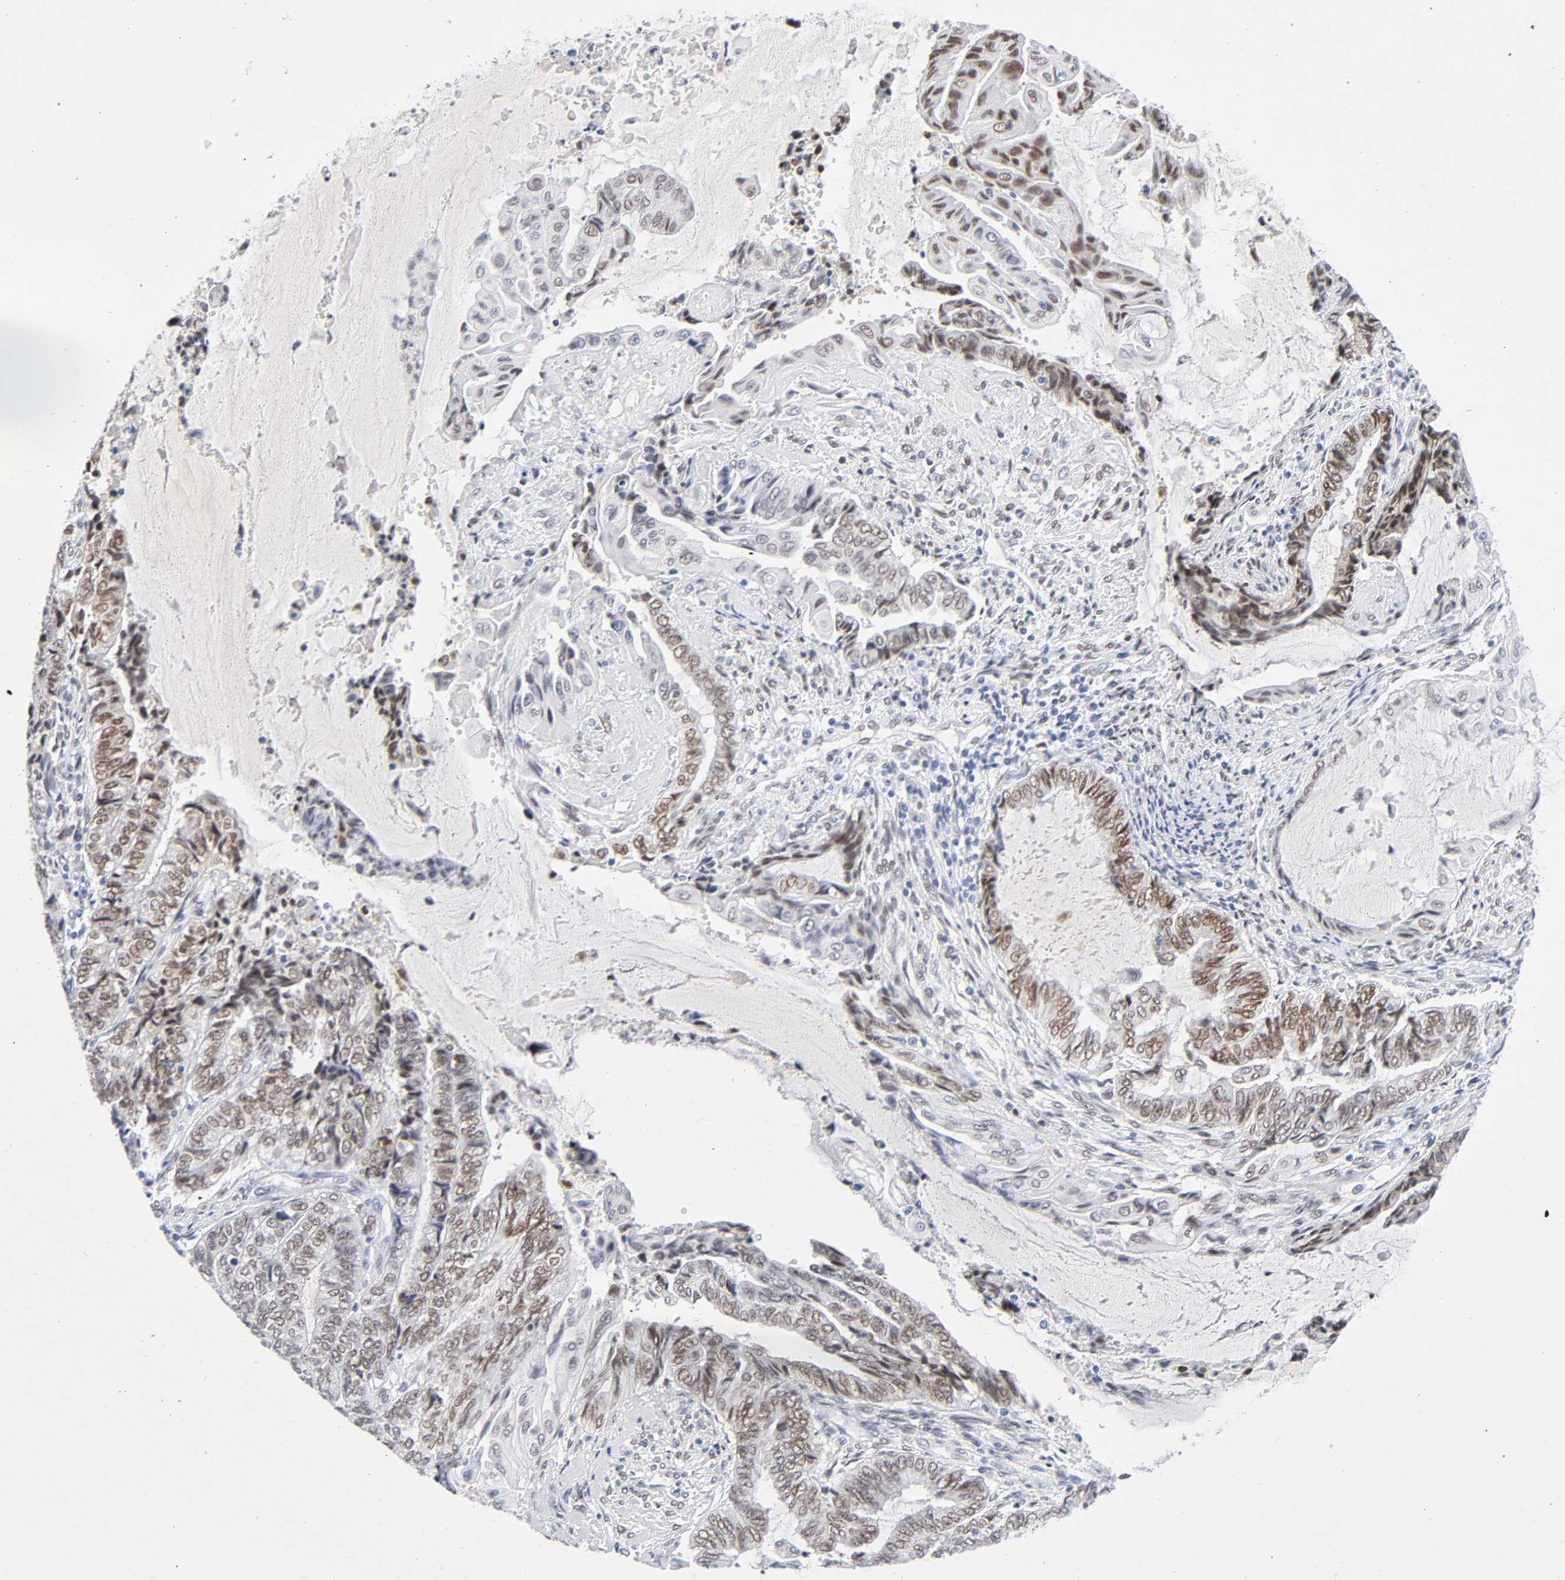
{"staining": {"intensity": "weak", "quantity": ">75%", "location": "nuclear"}, "tissue": "endometrial cancer", "cell_type": "Tumor cells", "image_type": "cancer", "snomed": [{"axis": "morphology", "description": "Adenocarcinoma, NOS"}, {"axis": "topography", "description": "Uterus"}, {"axis": "topography", "description": "Endometrium"}], "caption": "Weak nuclear expression is identified in about >75% of tumor cells in endometrial adenocarcinoma.", "gene": "NFIC", "patient": {"sex": "female", "age": 70}}